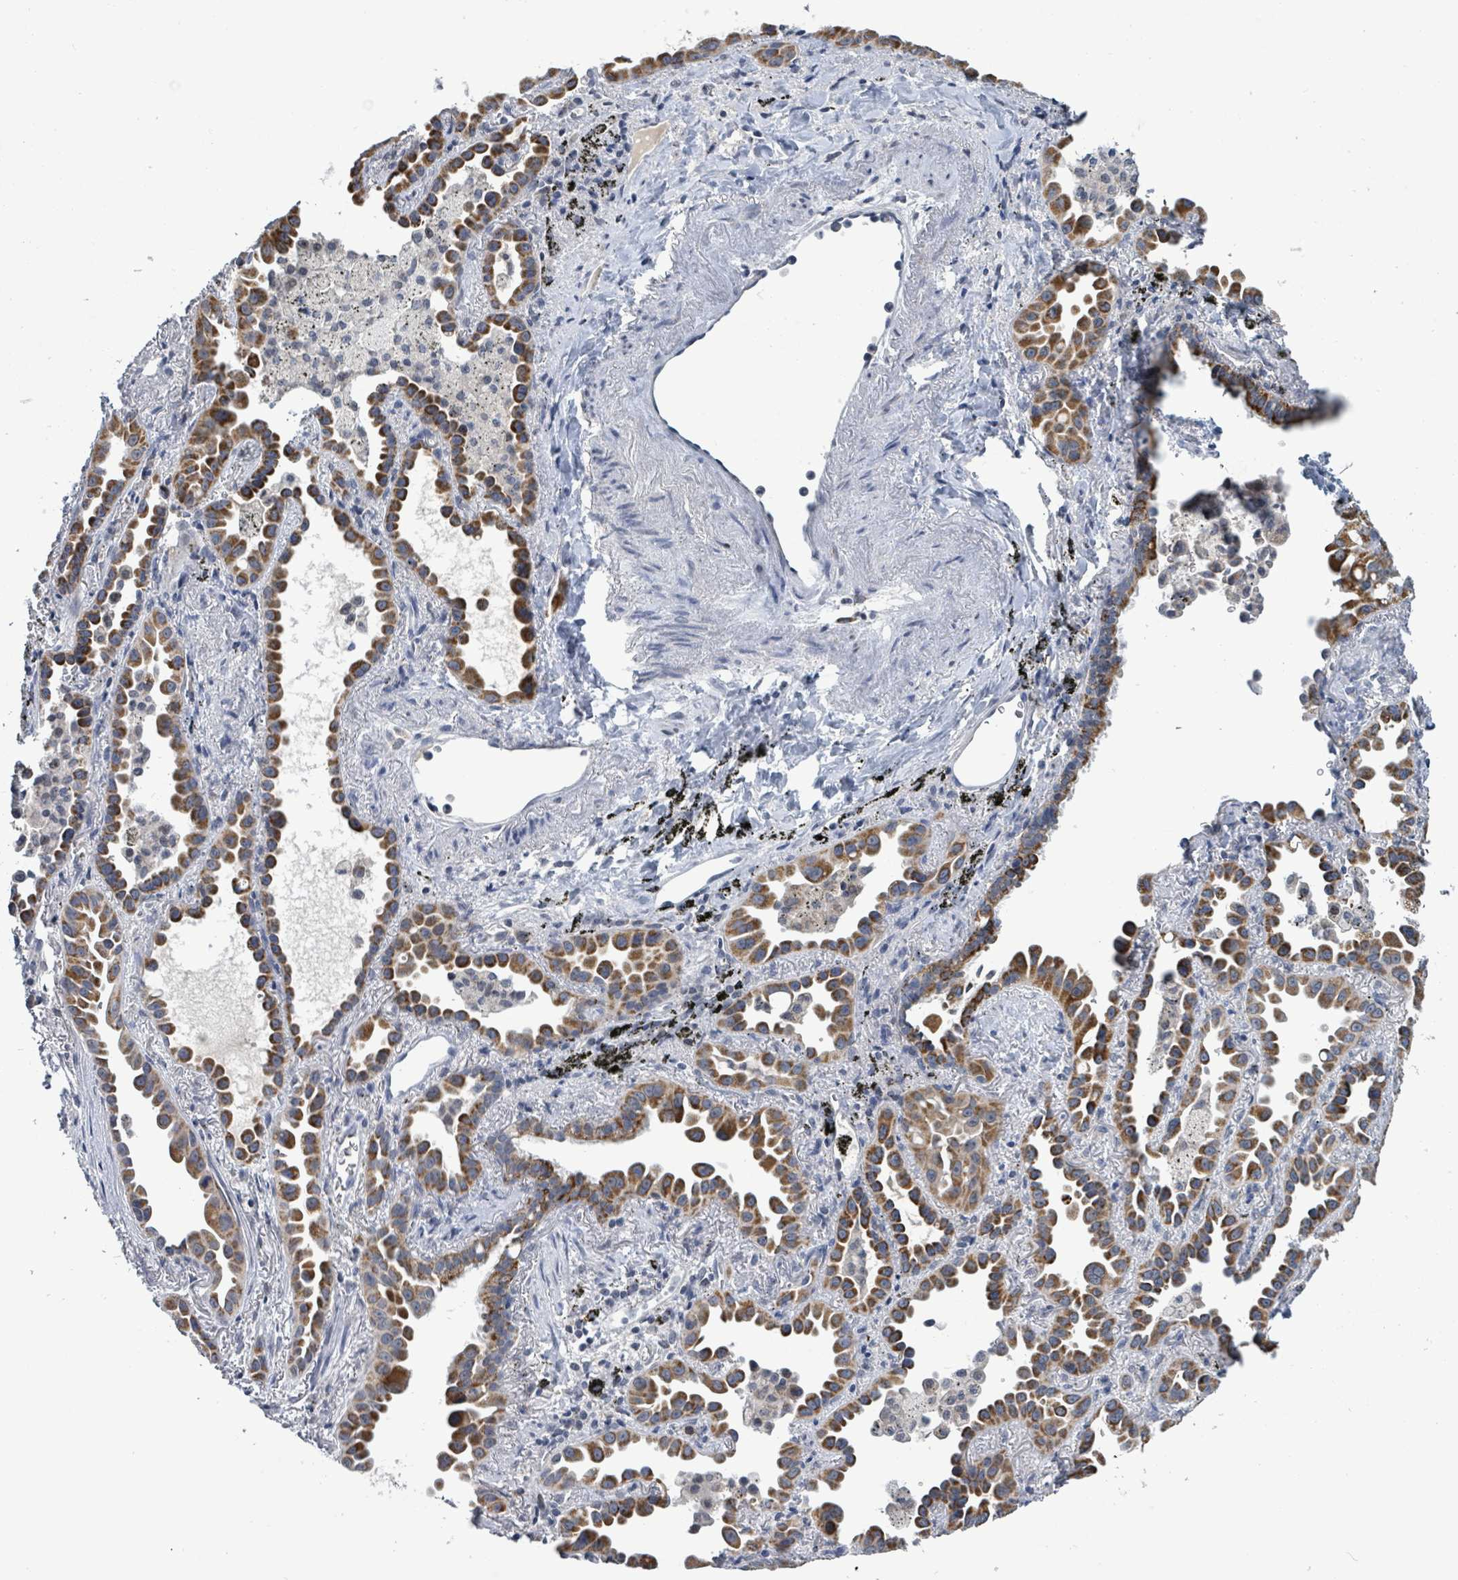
{"staining": {"intensity": "strong", "quantity": ">75%", "location": "cytoplasmic/membranous"}, "tissue": "lung cancer", "cell_type": "Tumor cells", "image_type": "cancer", "snomed": [{"axis": "morphology", "description": "Adenocarcinoma, NOS"}, {"axis": "topography", "description": "Lung"}], "caption": "This is a photomicrograph of immunohistochemistry staining of lung cancer (adenocarcinoma), which shows strong staining in the cytoplasmic/membranous of tumor cells.", "gene": "COQ10B", "patient": {"sex": "male", "age": 68}}